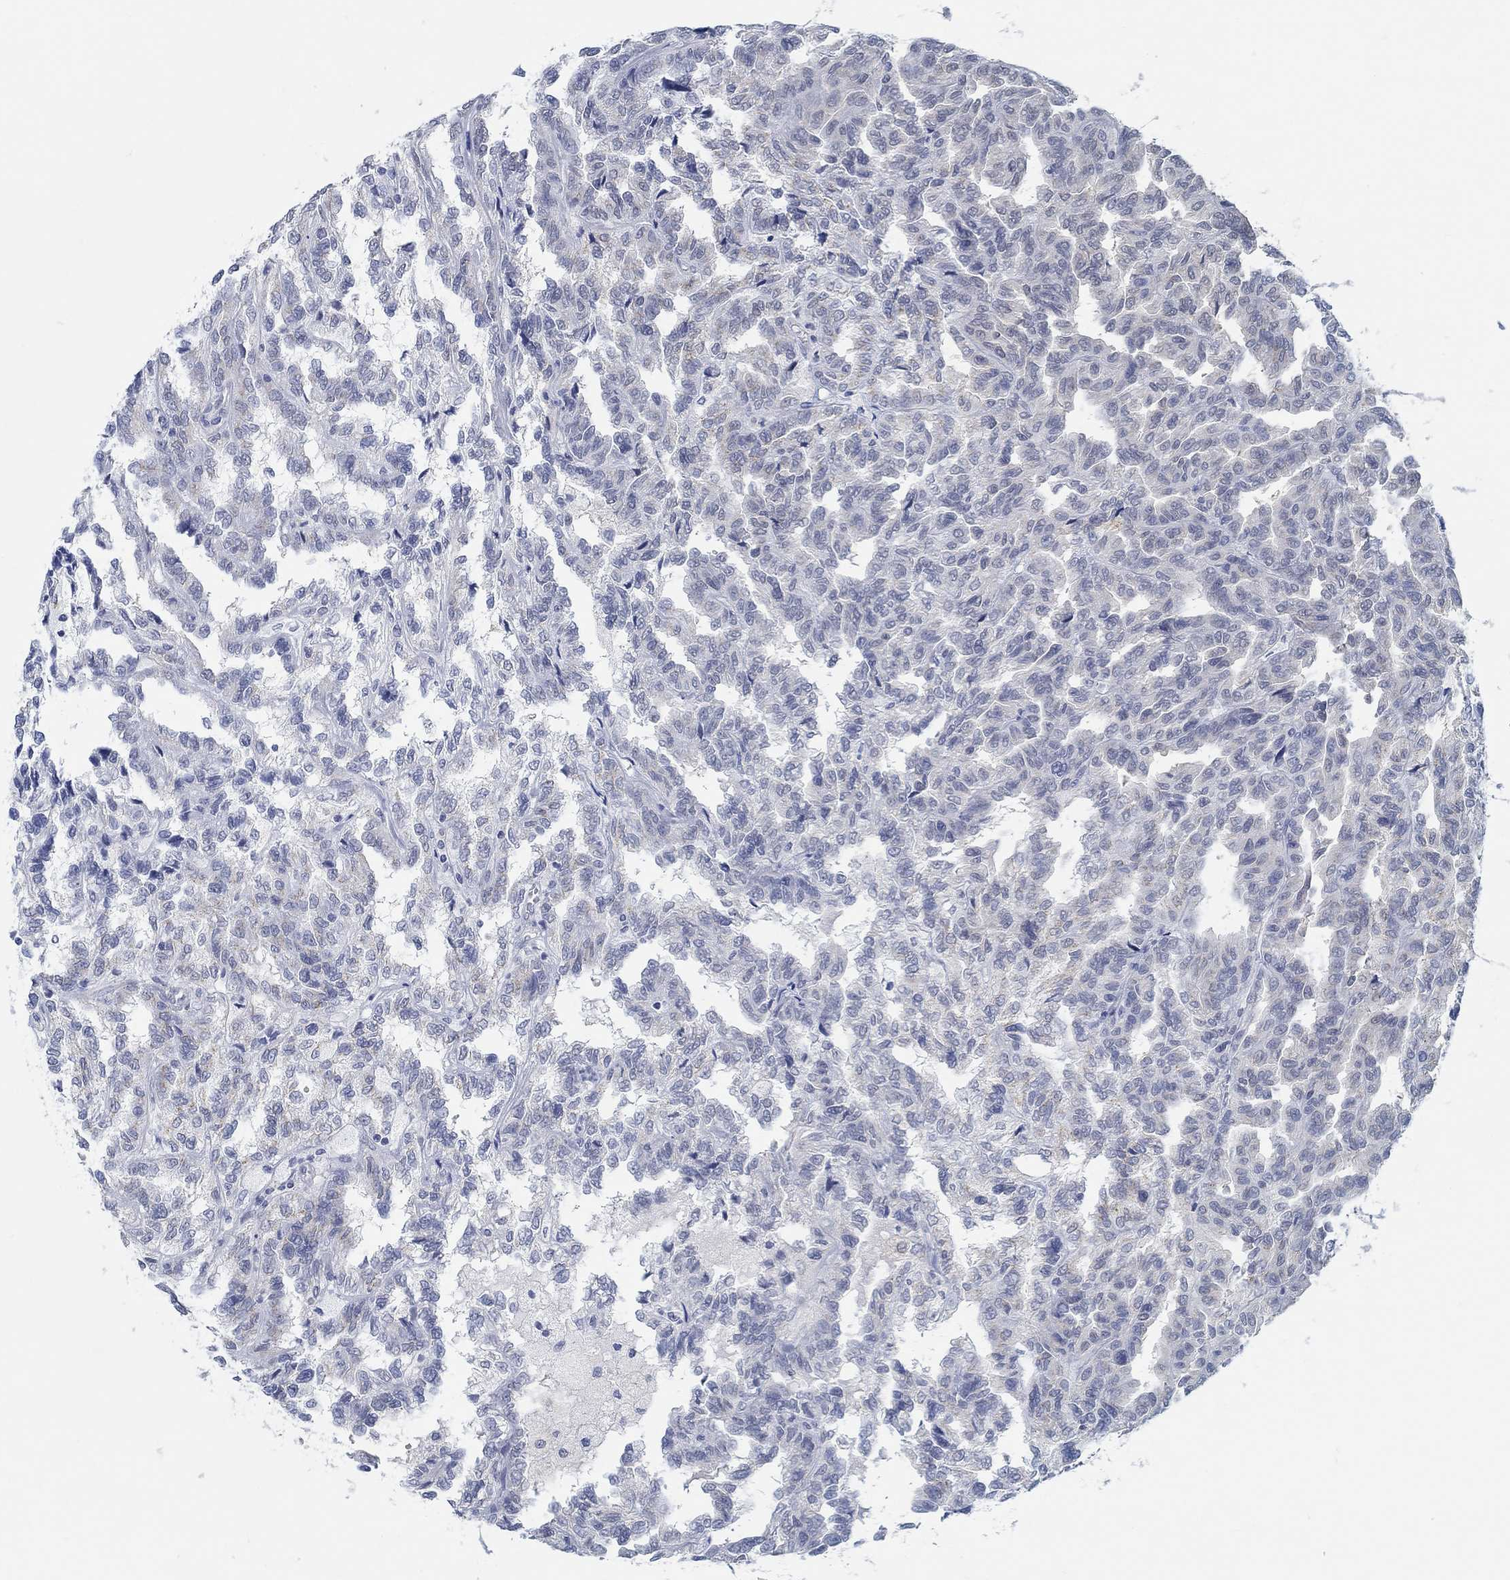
{"staining": {"intensity": "negative", "quantity": "none", "location": "none"}, "tissue": "renal cancer", "cell_type": "Tumor cells", "image_type": "cancer", "snomed": [{"axis": "morphology", "description": "Adenocarcinoma, NOS"}, {"axis": "topography", "description": "Kidney"}], "caption": "An image of human adenocarcinoma (renal) is negative for staining in tumor cells. (Stains: DAB (3,3'-diaminobenzidine) immunohistochemistry with hematoxylin counter stain, Microscopy: brightfield microscopy at high magnification).", "gene": "TEKT4", "patient": {"sex": "male", "age": 79}}